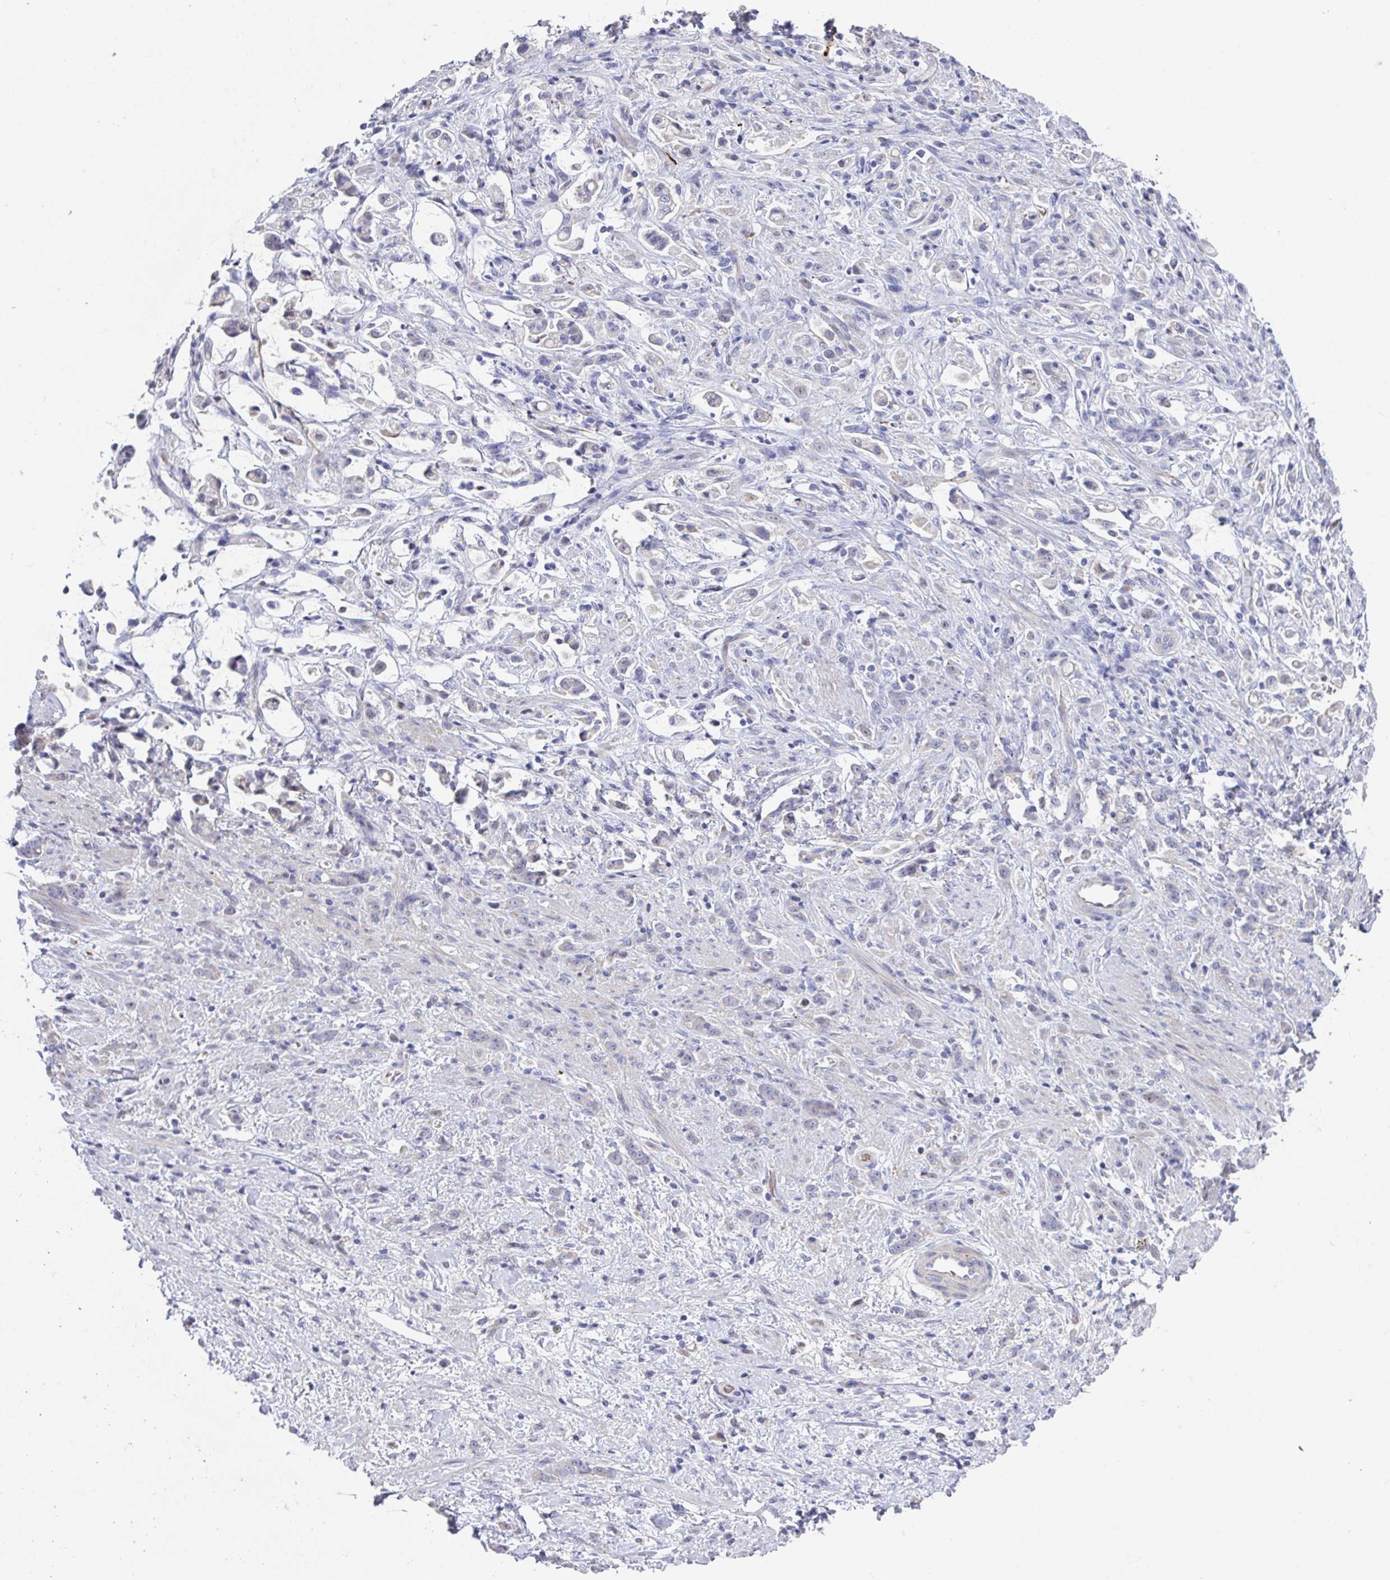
{"staining": {"intensity": "negative", "quantity": "none", "location": "none"}, "tissue": "stomach cancer", "cell_type": "Tumor cells", "image_type": "cancer", "snomed": [{"axis": "morphology", "description": "Adenocarcinoma, NOS"}, {"axis": "topography", "description": "Stomach"}], "caption": "Immunohistochemistry (IHC) of human stomach cancer (adenocarcinoma) reveals no positivity in tumor cells.", "gene": "ANO5", "patient": {"sex": "female", "age": 60}}